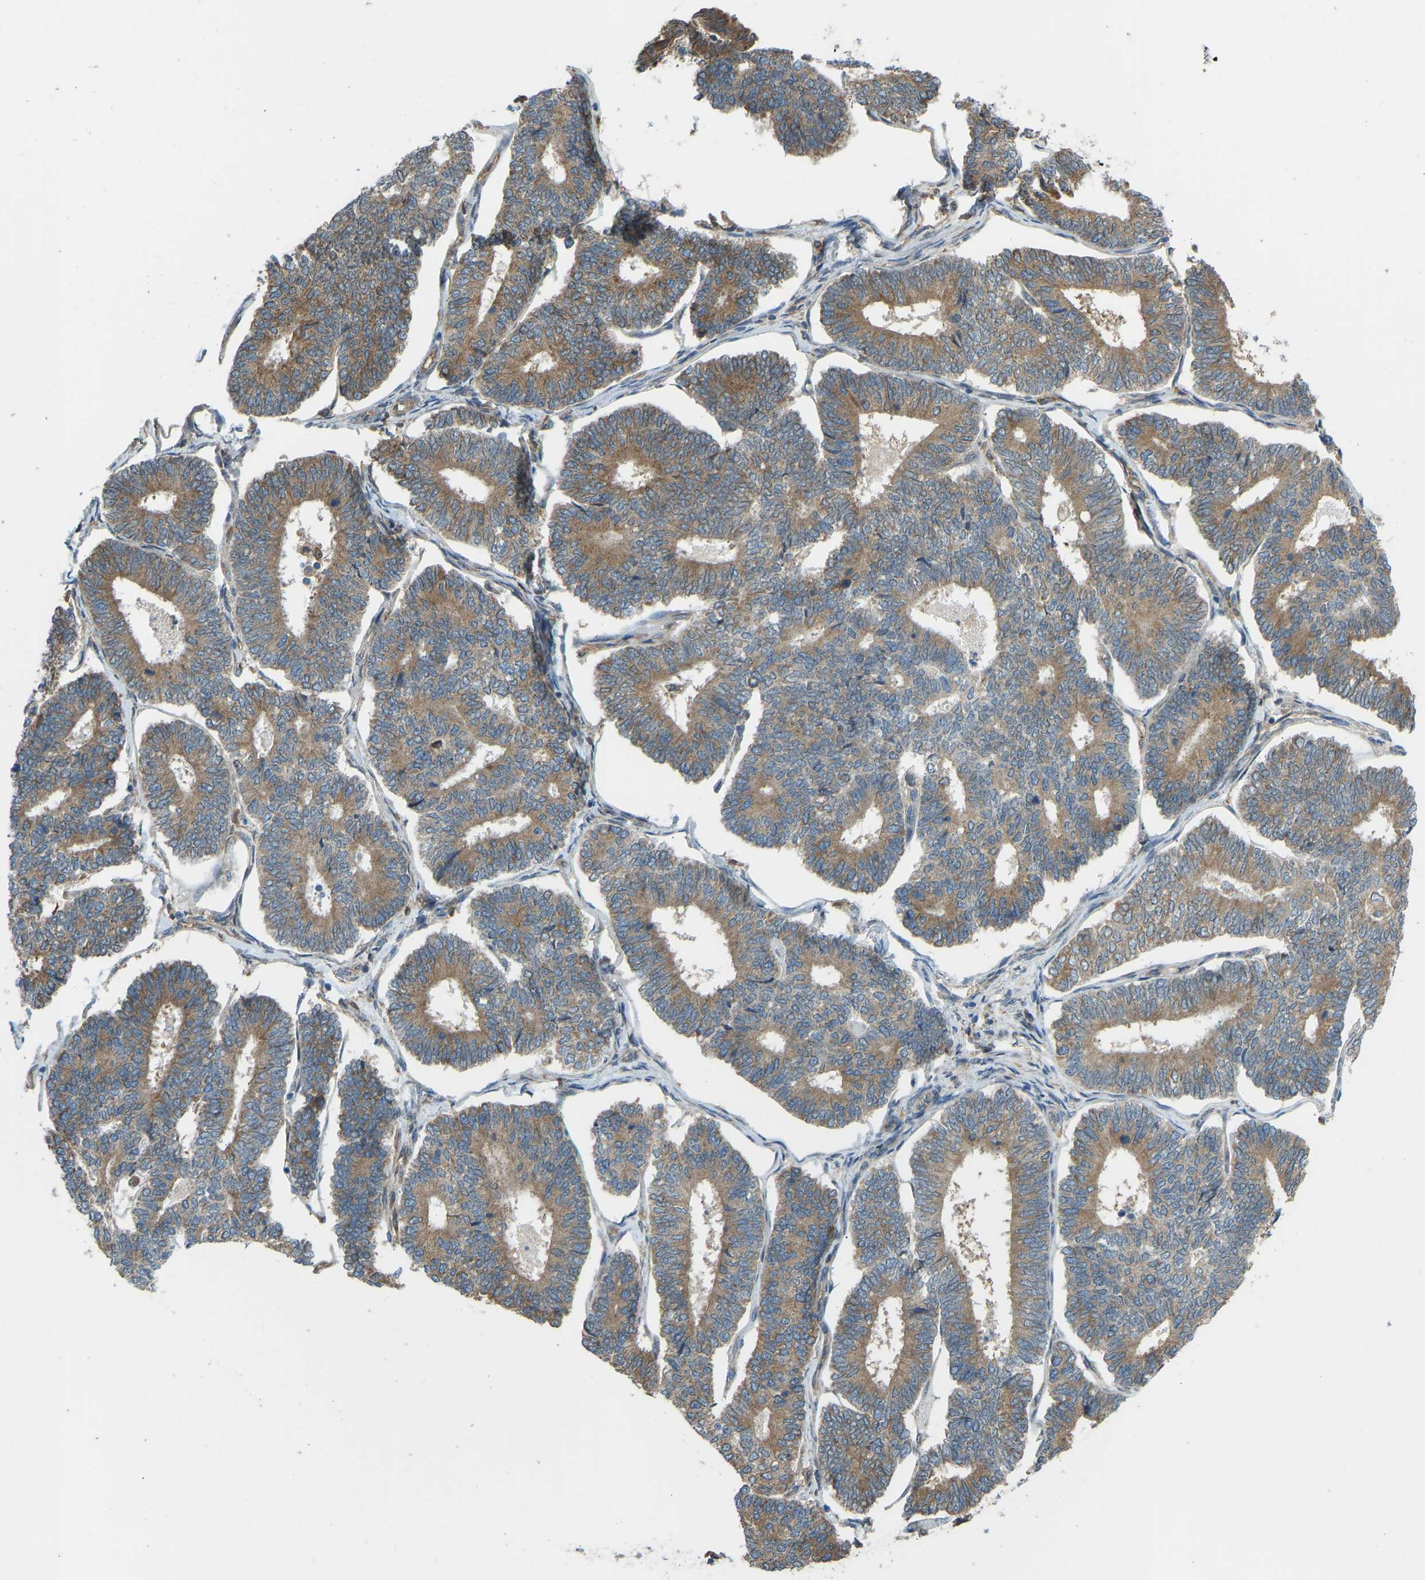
{"staining": {"intensity": "moderate", "quantity": ">75%", "location": "cytoplasmic/membranous"}, "tissue": "endometrial cancer", "cell_type": "Tumor cells", "image_type": "cancer", "snomed": [{"axis": "morphology", "description": "Adenocarcinoma, NOS"}, {"axis": "topography", "description": "Endometrium"}], "caption": "High-magnification brightfield microscopy of adenocarcinoma (endometrial) stained with DAB (brown) and counterstained with hematoxylin (blue). tumor cells exhibit moderate cytoplasmic/membranous expression is seen in approximately>75% of cells.", "gene": "OS9", "patient": {"sex": "female", "age": 70}}